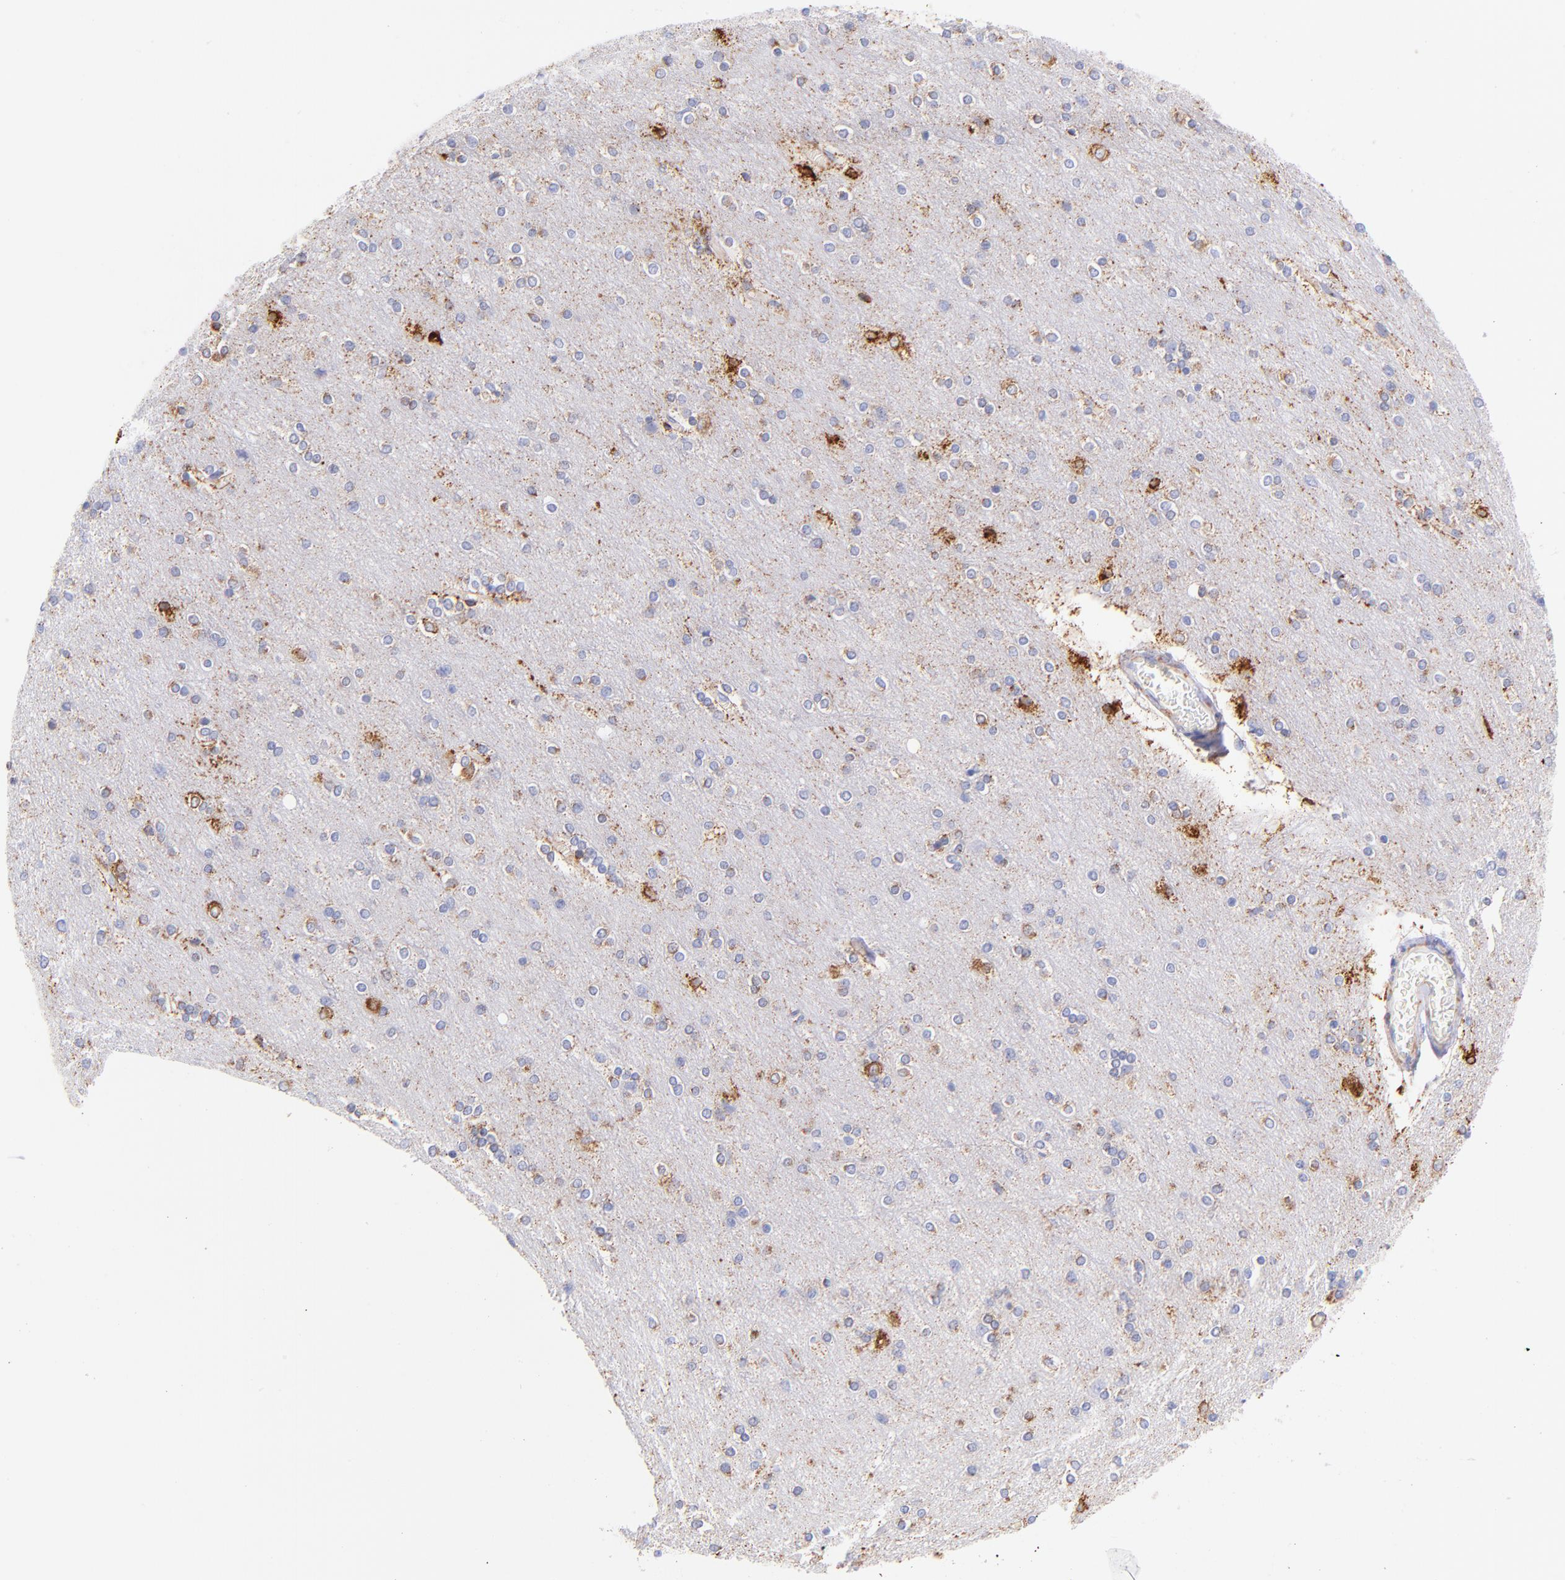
{"staining": {"intensity": "negative", "quantity": "none", "location": "none"}, "tissue": "cerebral cortex", "cell_type": "Endothelial cells", "image_type": "normal", "snomed": [{"axis": "morphology", "description": "Normal tissue, NOS"}, {"axis": "topography", "description": "Cerebral cortex"}], "caption": "Histopathology image shows no protein staining in endothelial cells of benign cerebral cortex.", "gene": "SPARC", "patient": {"sex": "female", "age": 54}}